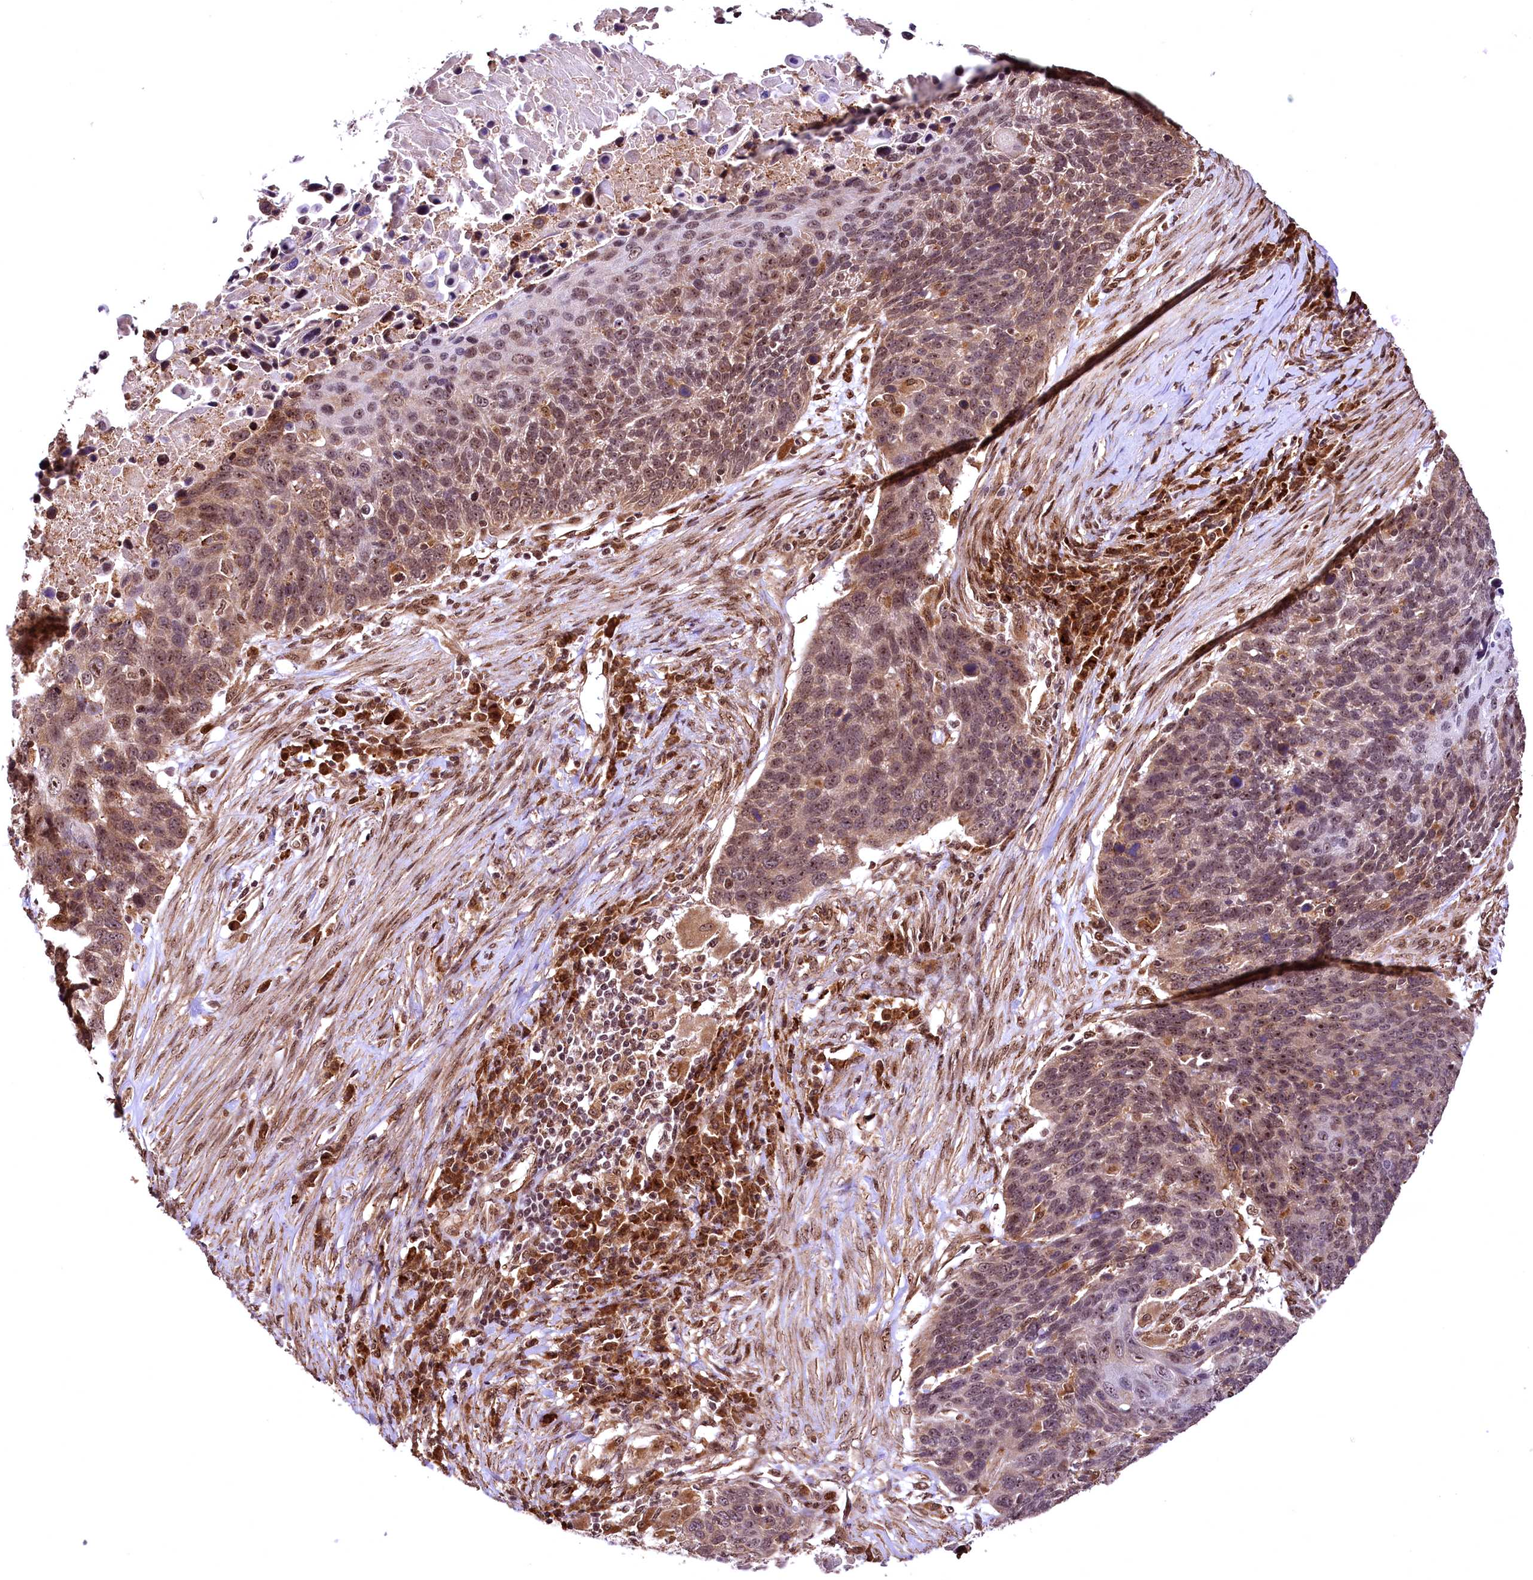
{"staining": {"intensity": "moderate", "quantity": "25%-75%", "location": "cytoplasmic/membranous,nuclear"}, "tissue": "lung cancer", "cell_type": "Tumor cells", "image_type": "cancer", "snomed": [{"axis": "morphology", "description": "Normal tissue, NOS"}, {"axis": "morphology", "description": "Squamous cell carcinoma, NOS"}, {"axis": "topography", "description": "Lymph node"}, {"axis": "topography", "description": "Lung"}], "caption": "There is medium levels of moderate cytoplasmic/membranous and nuclear staining in tumor cells of lung squamous cell carcinoma, as demonstrated by immunohistochemical staining (brown color).", "gene": "PDS5B", "patient": {"sex": "male", "age": 66}}